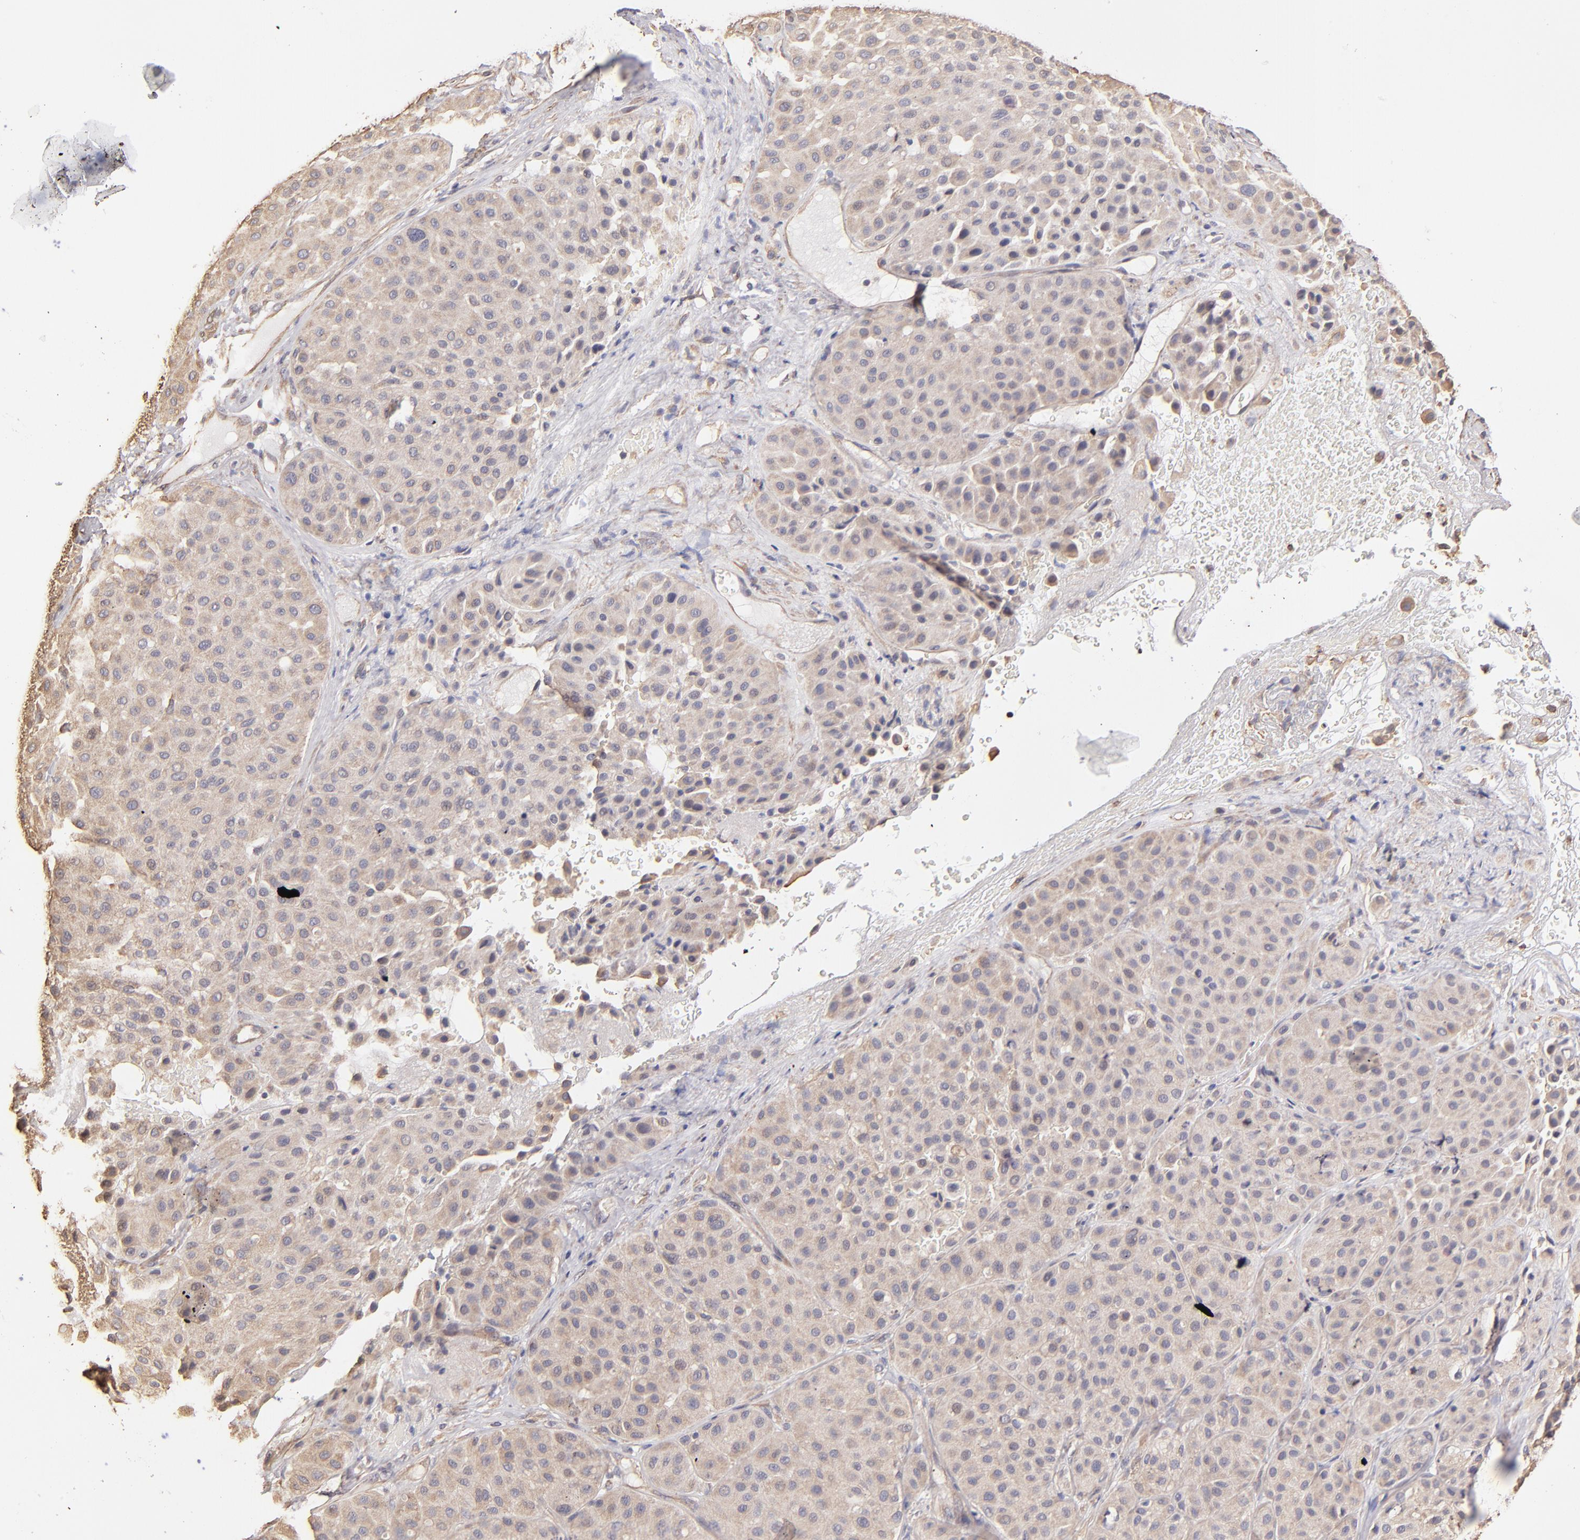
{"staining": {"intensity": "weak", "quantity": ">75%", "location": "cytoplasmic/membranous"}, "tissue": "melanoma", "cell_type": "Tumor cells", "image_type": "cancer", "snomed": [{"axis": "morphology", "description": "Normal tissue, NOS"}, {"axis": "morphology", "description": "Malignant melanoma, Metastatic site"}, {"axis": "topography", "description": "Skin"}], "caption": "Protein staining displays weak cytoplasmic/membranous expression in approximately >75% of tumor cells in melanoma. The staining is performed using DAB brown chromogen to label protein expression. The nuclei are counter-stained blue using hematoxylin.", "gene": "ABCC1", "patient": {"sex": "male", "age": 41}}